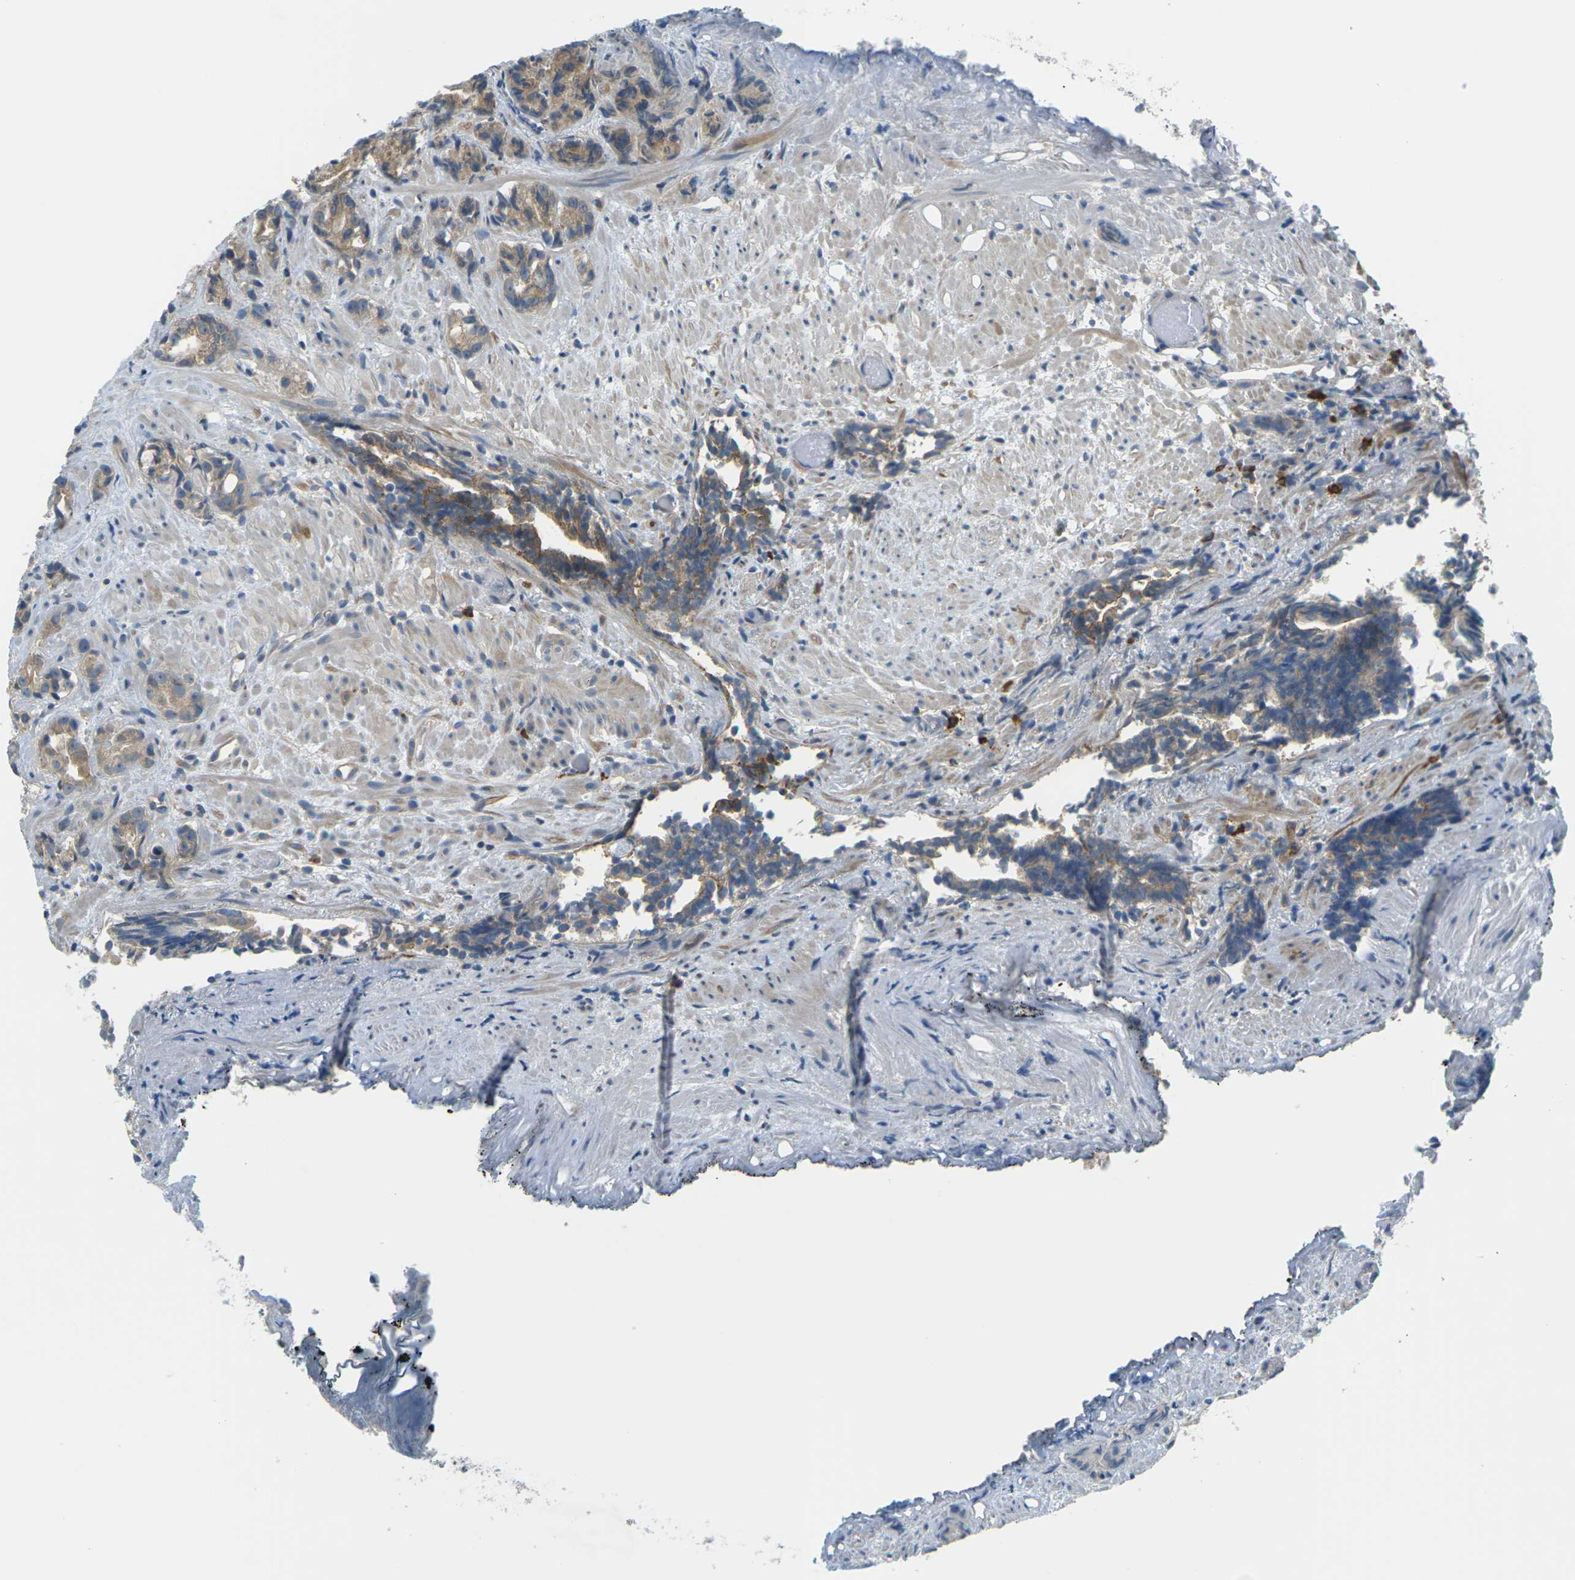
{"staining": {"intensity": "moderate", "quantity": ">75%", "location": "cytoplasmic/membranous"}, "tissue": "prostate cancer", "cell_type": "Tumor cells", "image_type": "cancer", "snomed": [{"axis": "morphology", "description": "Adenocarcinoma, Low grade"}, {"axis": "topography", "description": "Prostate"}], "caption": "Moderate cytoplasmic/membranous staining is present in about >75% of tumor cells in low-grade adenocarcinoma (prostate). The staining is performed using DAB brown chromogen to label protein expression. The nuclei are counter-stained blue using hematoxylin.", "gene": "SLC13A3", "patient": {"sex": "male", "age": 89}}